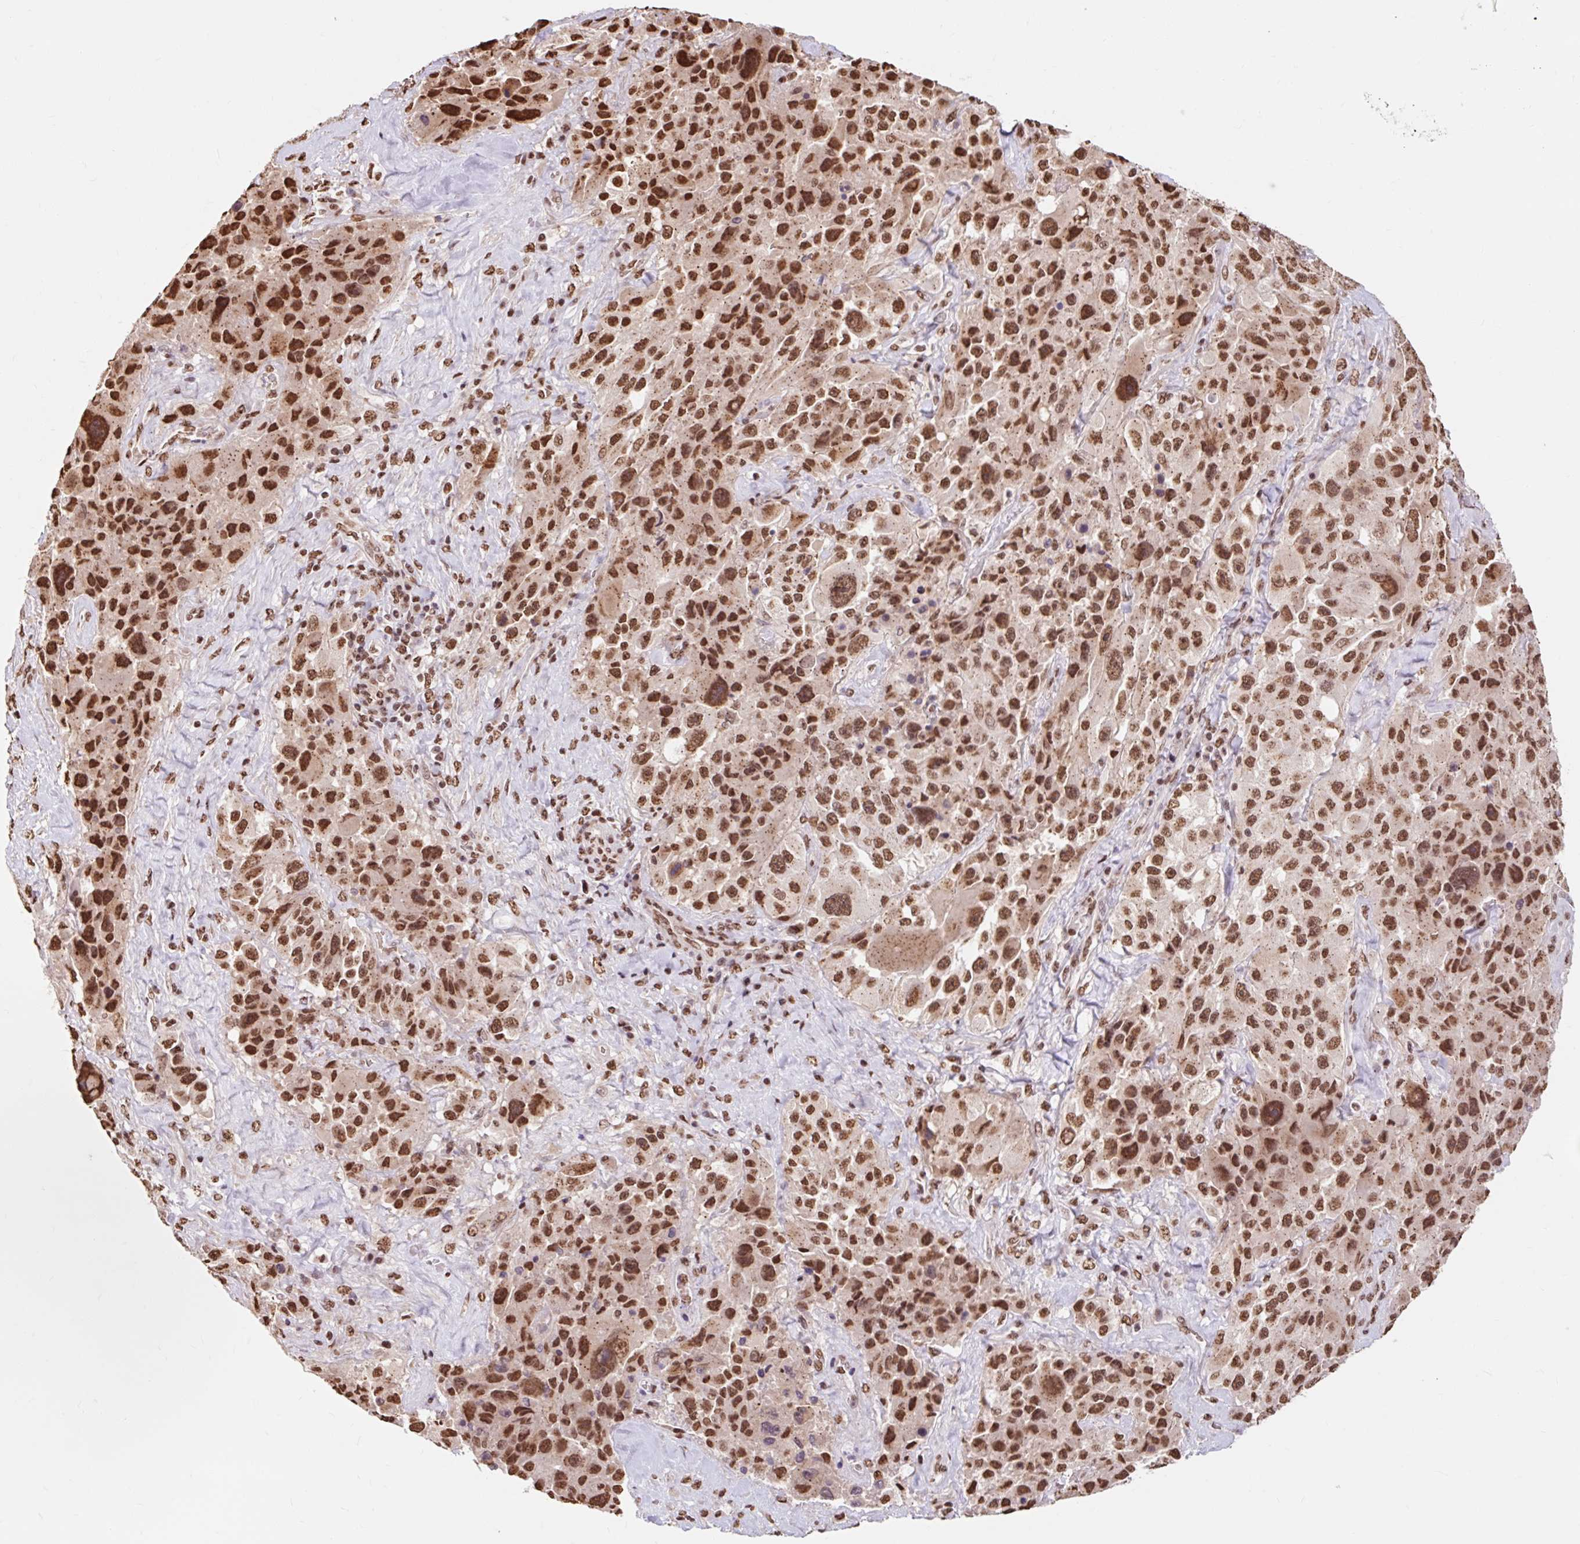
{"staining": {"intensity": "strong", "quantity": ">75%", "location": "nuclear"}, "tissue": "melanoma", "cell_type": "Tumor cells", "image_type": "cancer", "snomed": [{"axis": "morphology", "description": "Malignant melanoma, Metastatic site"}, {"axis": "topography", "description": "Lymph node"}], "caption": "Melanoma tissue displays strong nuclear staining in about >75% of tumor cells, visualized by immunohistochemistry.", "gene": "BICRA", "patient": {"sex": "male", "age": 62}}